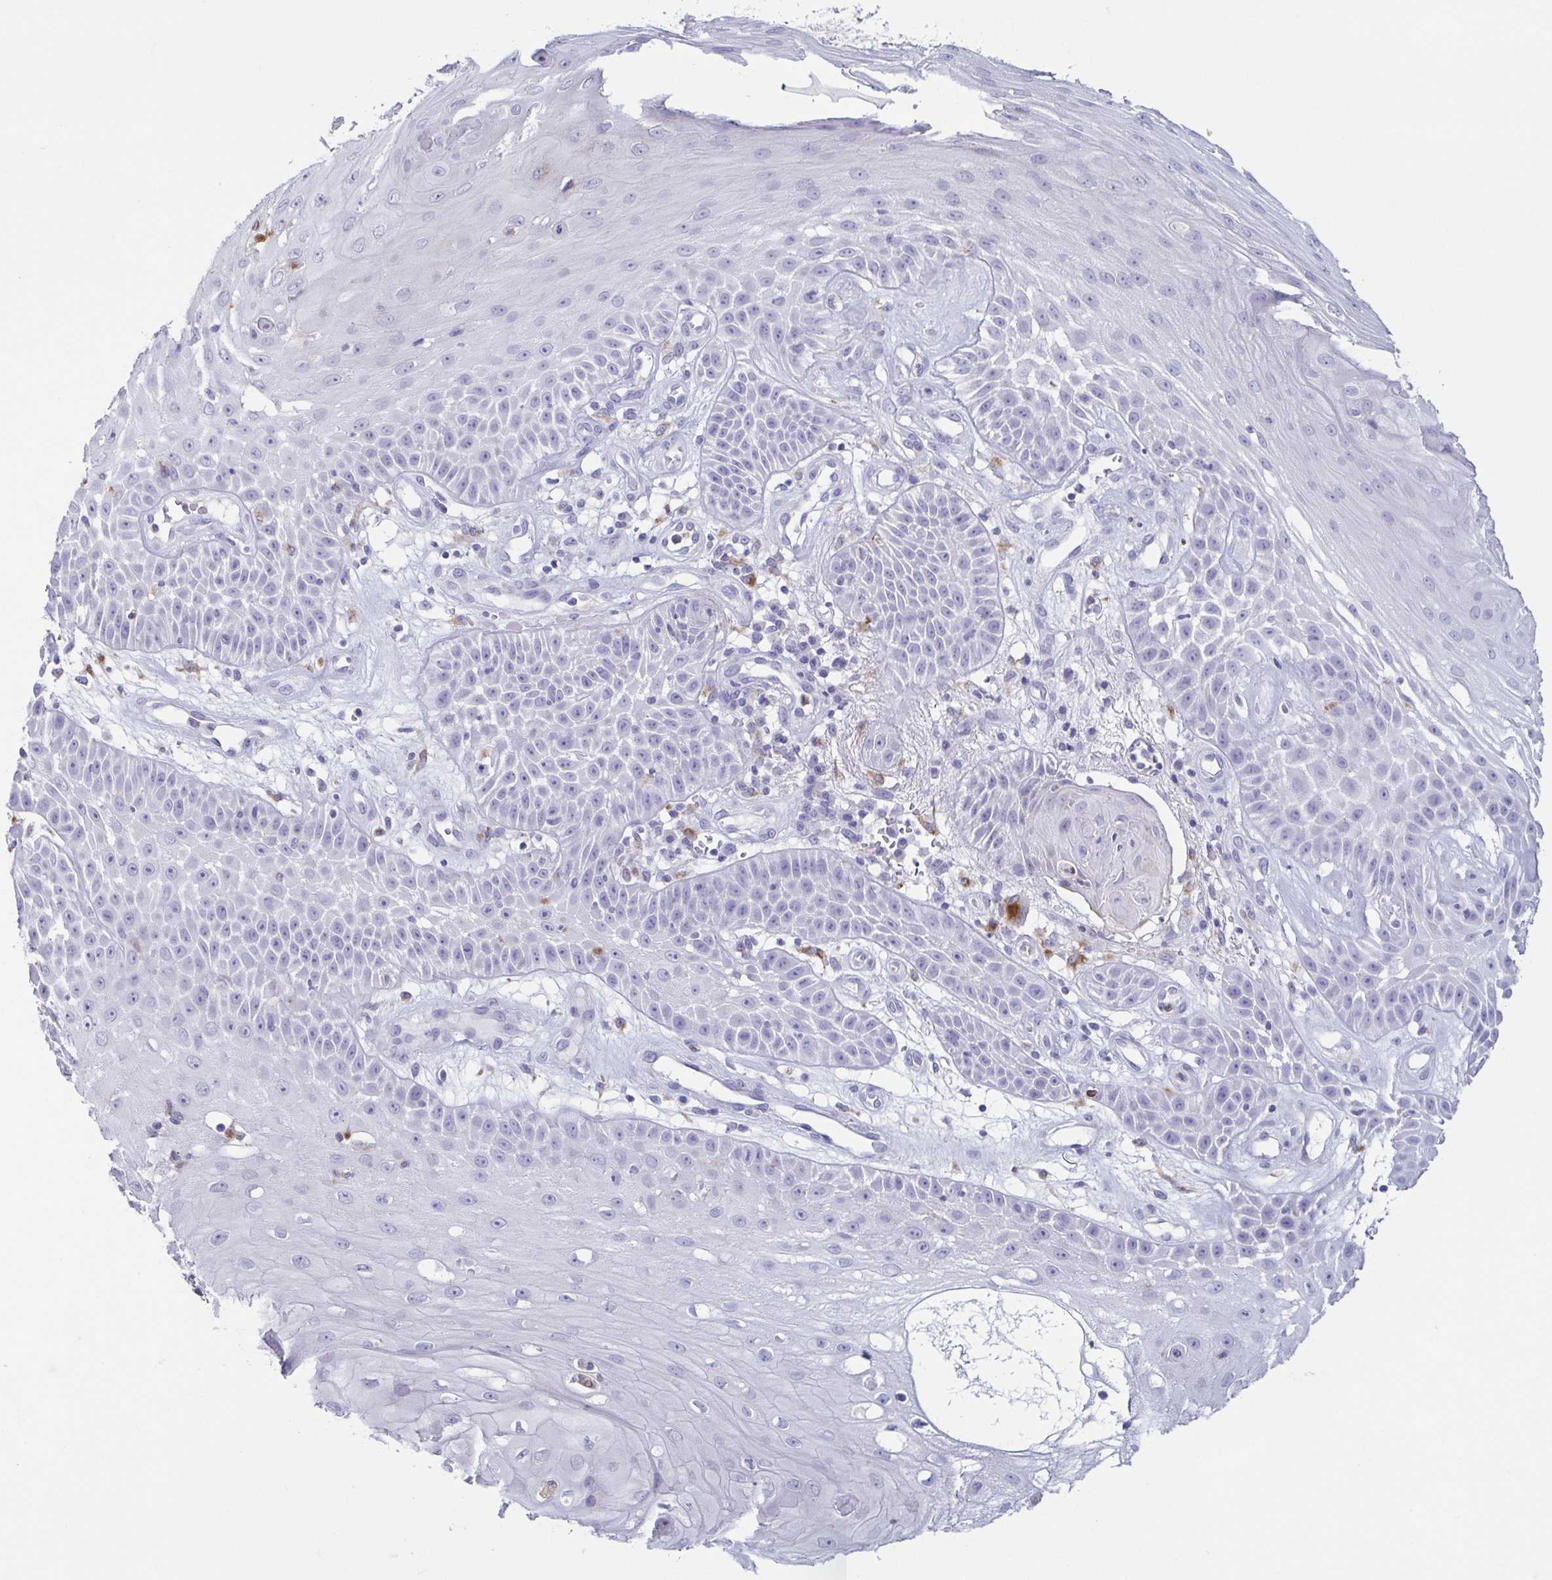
{"staining": {"intensity": "negative", "quantity": "none", "location": "none"}, "tissue": "skin cancer", "cell_type": "Tumor cells", "image_type": "cancer", "snomed": [{"axis": "morphology", "description": "Squamous cell carcinoma, NOS"}, {"axis": "topography", "description": "Skin"}], "caption": "A micrograph of skin cancer stained for a protein reveals no brown staining in tumor cells.", "gene": "ATP6V1G2", "patient": {"sex": "male", "age": 70}}